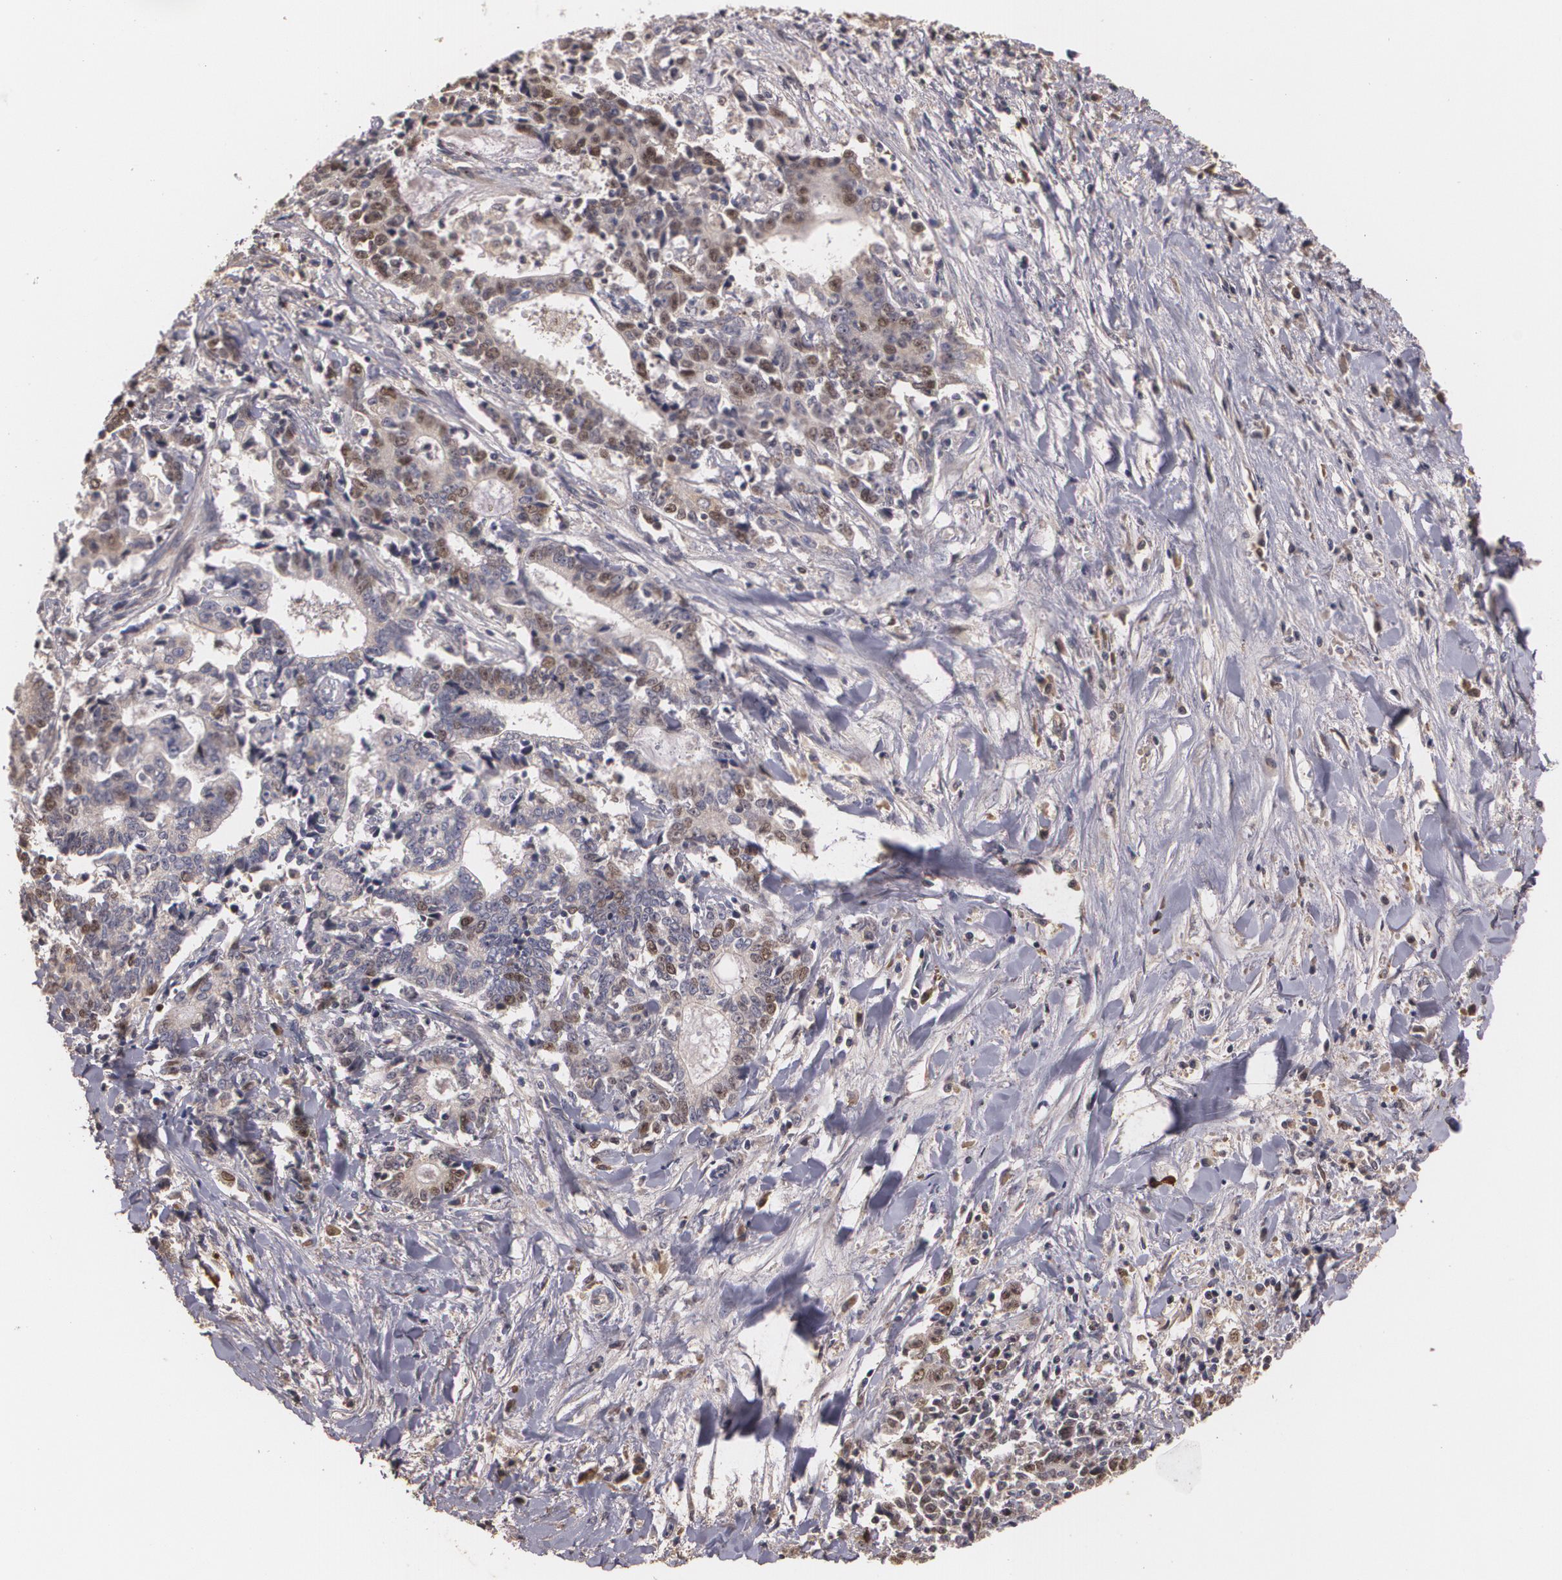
{"staining": {"intensity": "weak", "quantity": "25%-75%", "location": "nuclear"}, "tissue": "liver cancer", "cell_type": "Tumor cells", "image_type": "cancer", "snomed": [{"axis": "morphology", "description": "Cholangiocarcinoma"}, {"axis": "topography", "description": "Liver"}], "caption": "Immunohistochemical staining of human liver cancer displays low levels of weak nuclear protein expression in approximately 25%-75% of tumor cells. The protein of interest is stained brown, and the nuclei are stained in blue (DAB (3,3'-diaminobenzidine) IHC with brightfield microscopy, high magnification).", "gene": "BRCA1", "patient": {"sex": "male", "age": 57}}